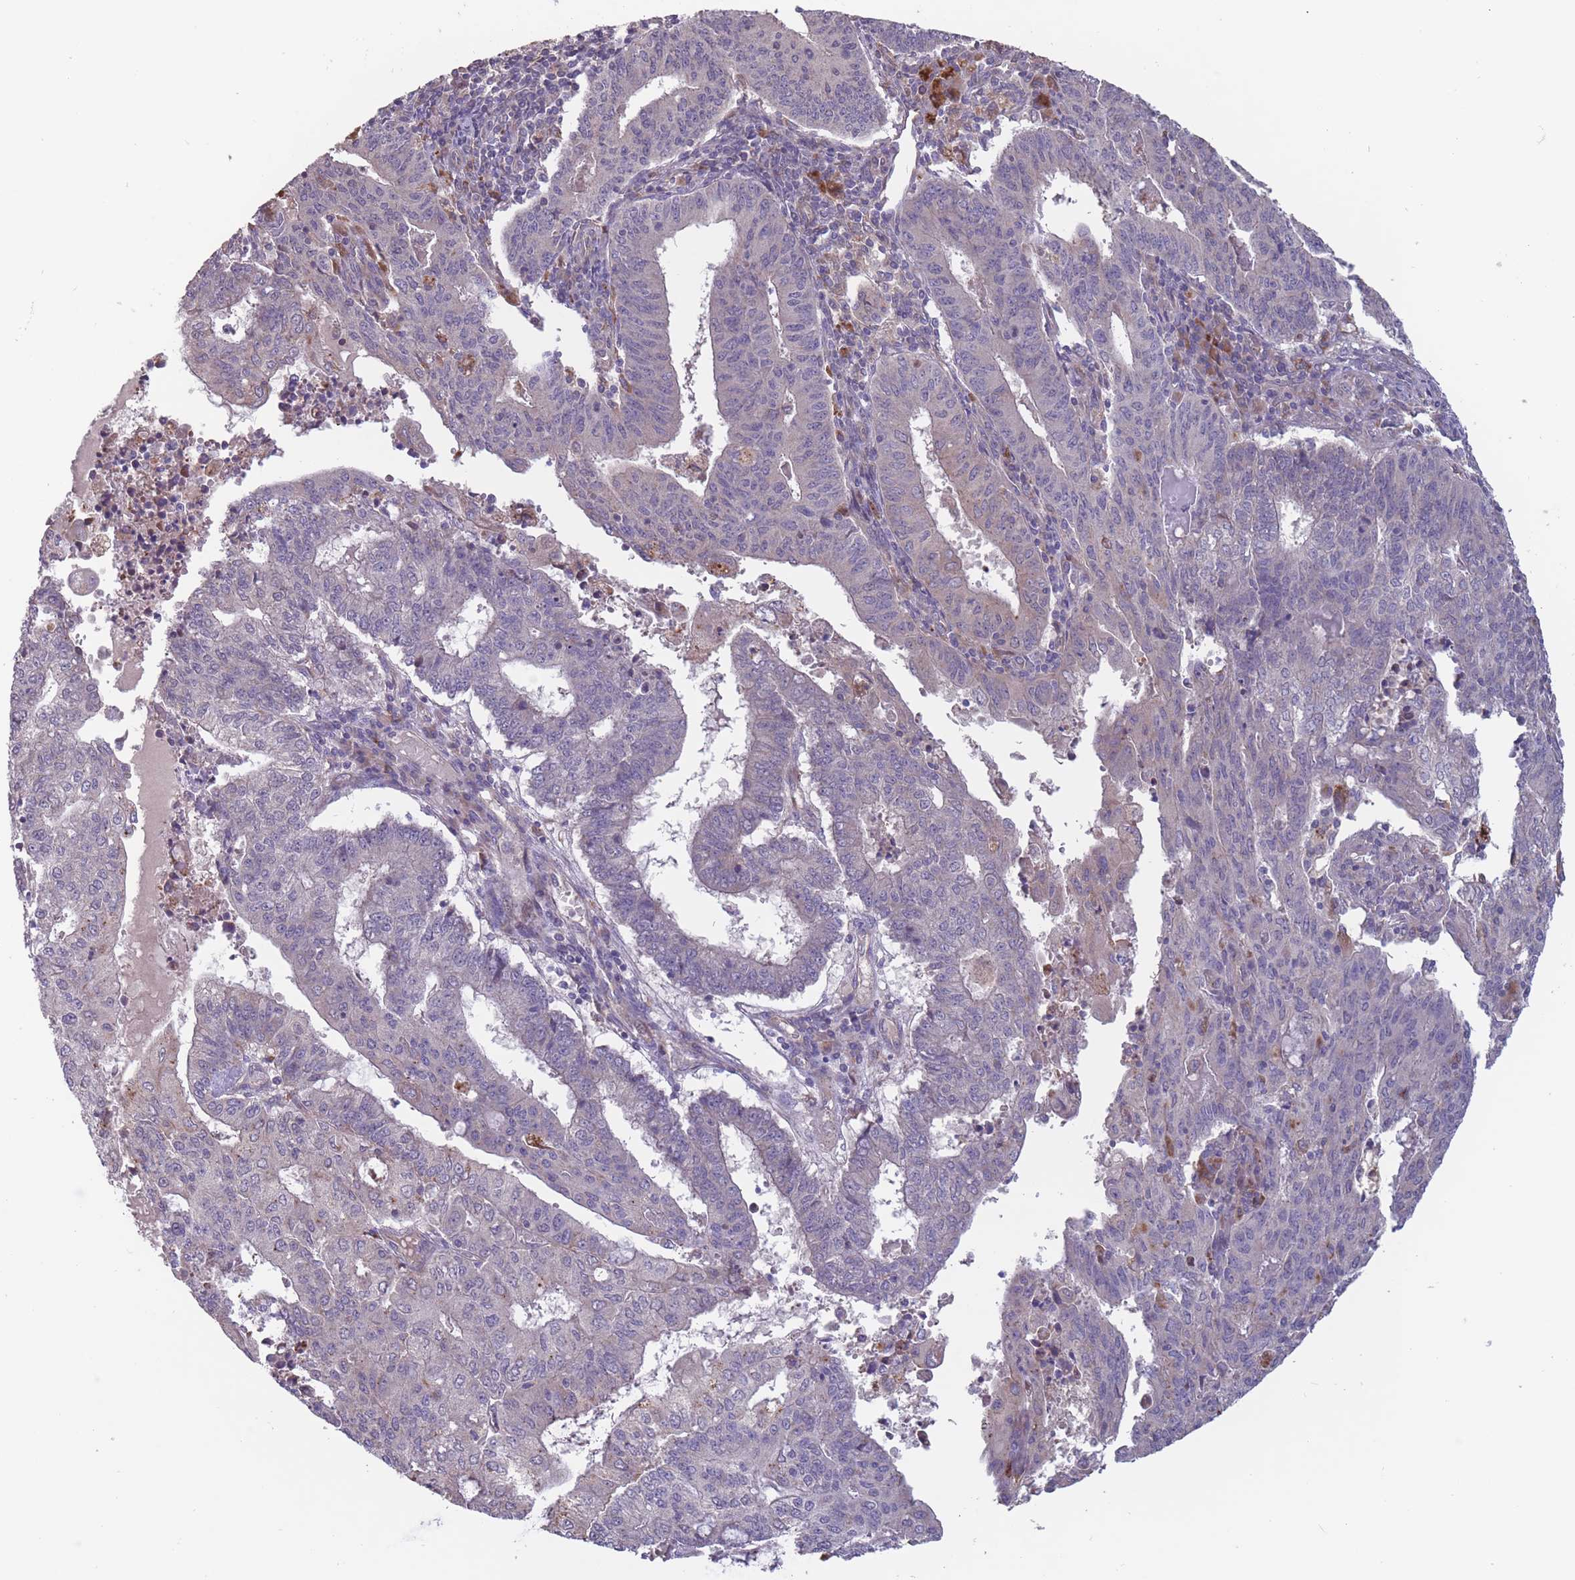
{"staining": {"intensity": "negative", "quantity": "none", "location": "none"}, "tissue": "endometrial cancer", "cell_type": "Tumor cells", "image_type": "cancer", "snomed": [{"axis": "morphology", "description": "Adenocarcinoma, NOS"}, {"axis": "topography", "description": "Endometrium"}], "caption": "High power microscopy histopathology image of an immunohistochemistry (IHC) image of adenocarcinoma (endometrial), revealing no significant staining in tumor cells. The staining was performed using DAB to visualize the protein expression in brown, while the nuclei were stained in blue with hematoxylin (Magnification: 20x).", "gene": "ITPKC", "patient": {"sex": "female", "age": 59}}